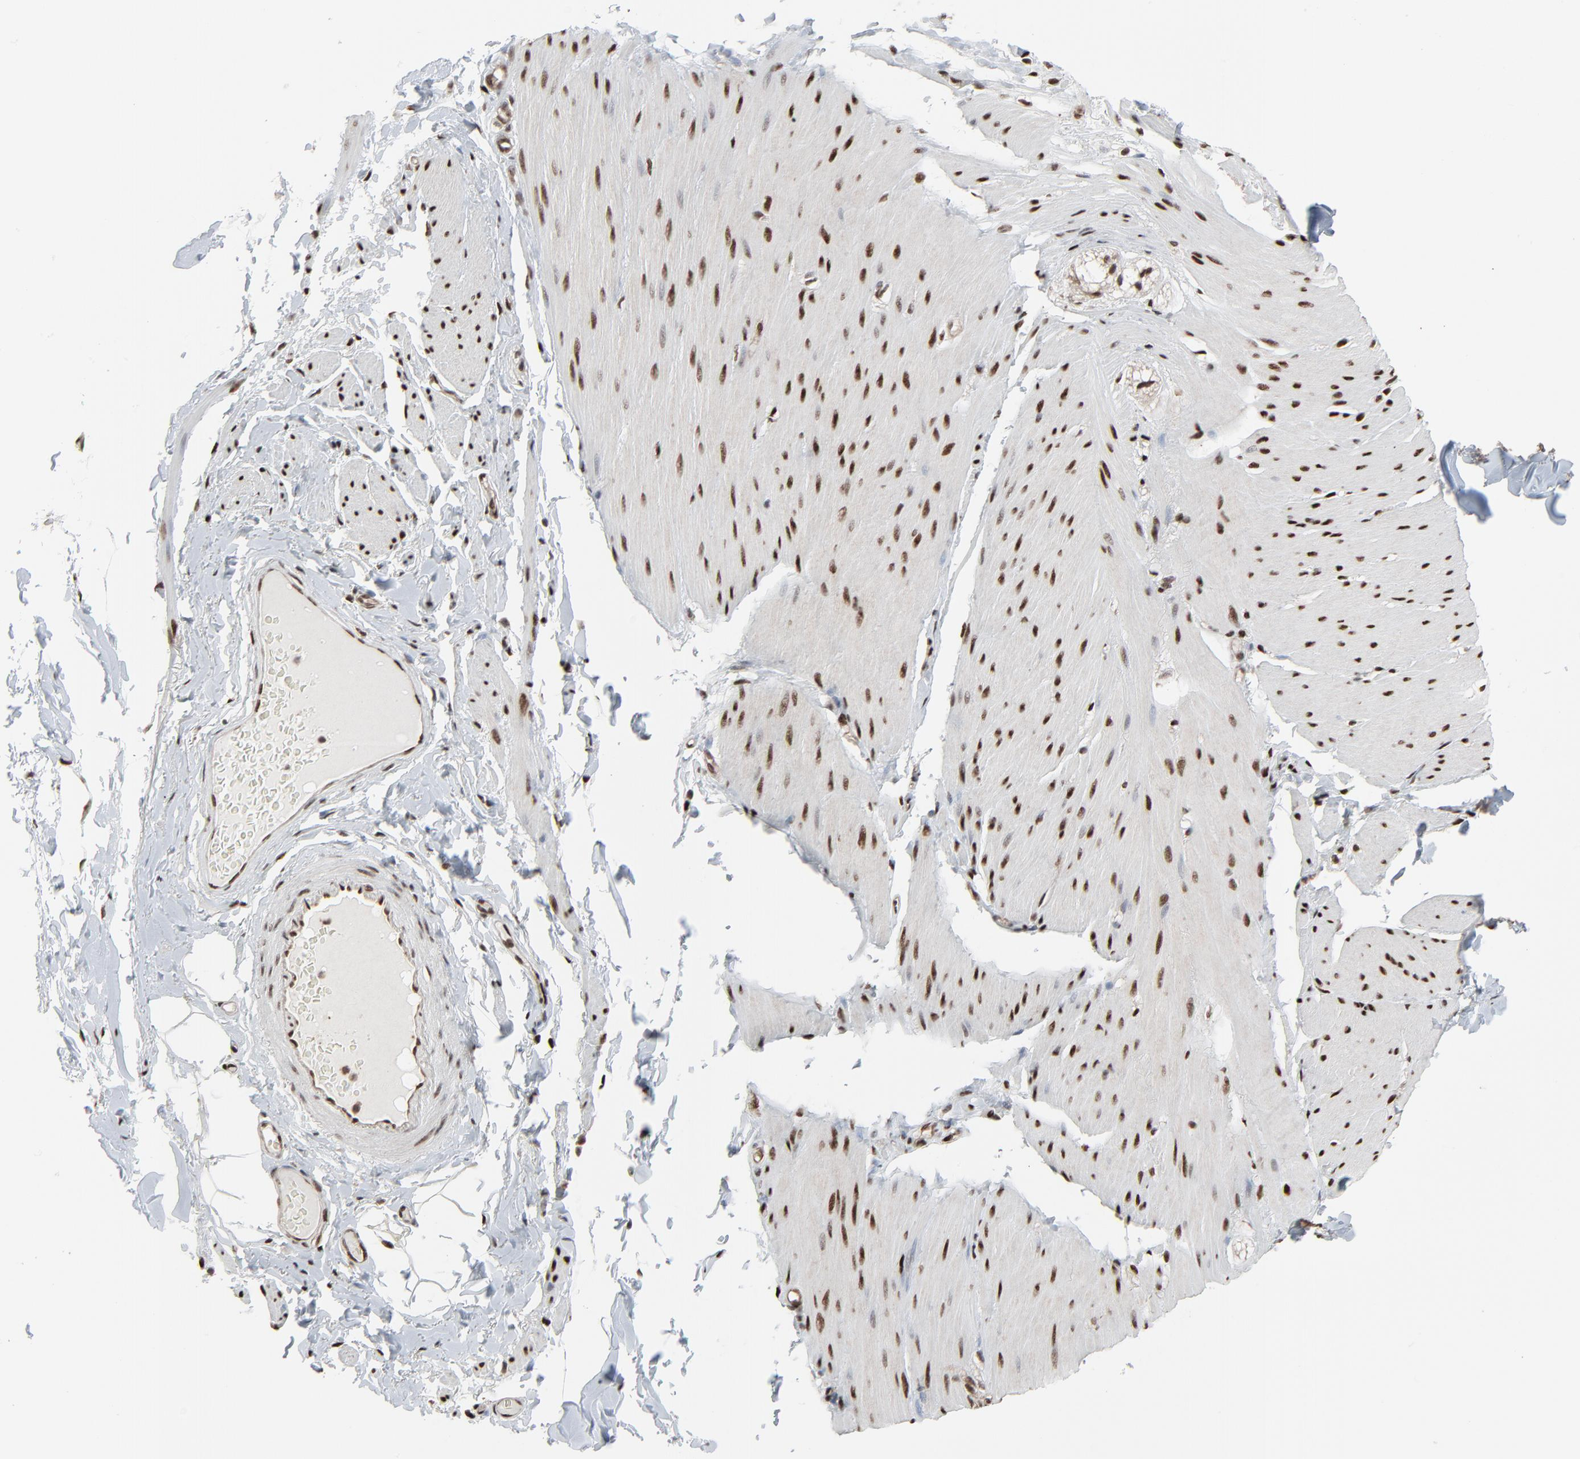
{"staining": {"intensity": "strong", "quantity": ">75%", "location": "nuclear"}, "tissue": "smooth muscle", "cell_type": "Smooth muscle cells", "image_type": "normal", "snomed": [{"axis": "morphology", "description": "Normal tissue, NOS"}, {"axis": "topography", "description": "Smooth muscle"}, {"axis": "topography", "description": "Colon"}], "caption": "Immunohistochemistry (IHC) of normal human smooth muscle displays high levels of strong nuclear positivity in about >75% of smooth muscle cells.", "gene": "MEIS2", "patient": {"sex": "male", "age": 67}}